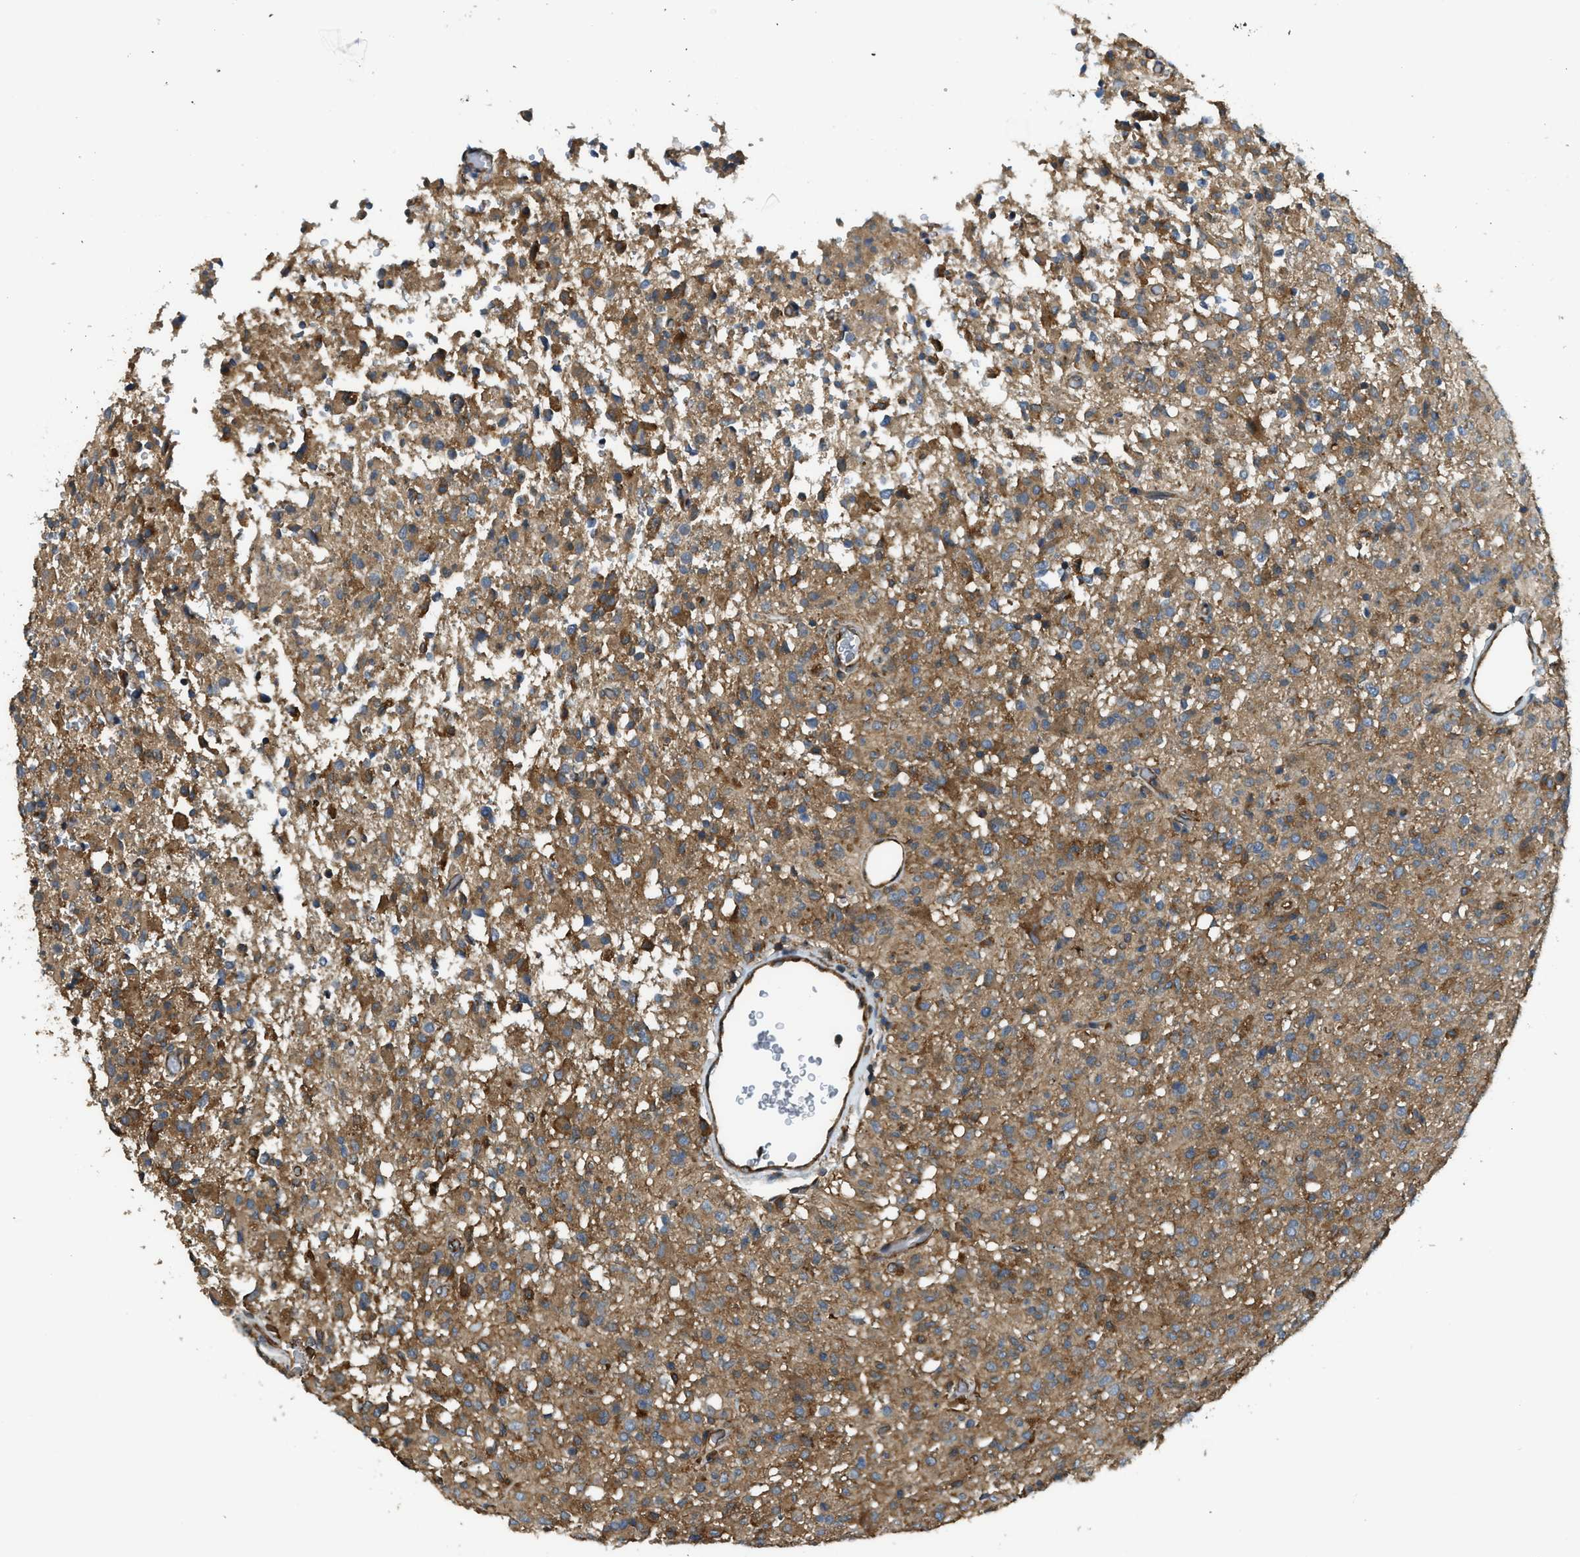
{"staining": {"intensity": "moderate", "quantity": ">75%", "location": "cytoplasmic/membranous"}, "tissue": "glioma", "cell_type": "Tumor cells", "image_type": "cancer", "snomed": [{"axis": "morphology", "description": "Glioma, malignant, High grade"}, {"axis": "topography", "description": "Brain"}], "caption": "Protein expression analysis of glioma displays moderate cytoplasmic/membranous positivity in about >75% of tumor cells.", "gene": "BAG4", "patient": {"sex": "female", "age": 57}}